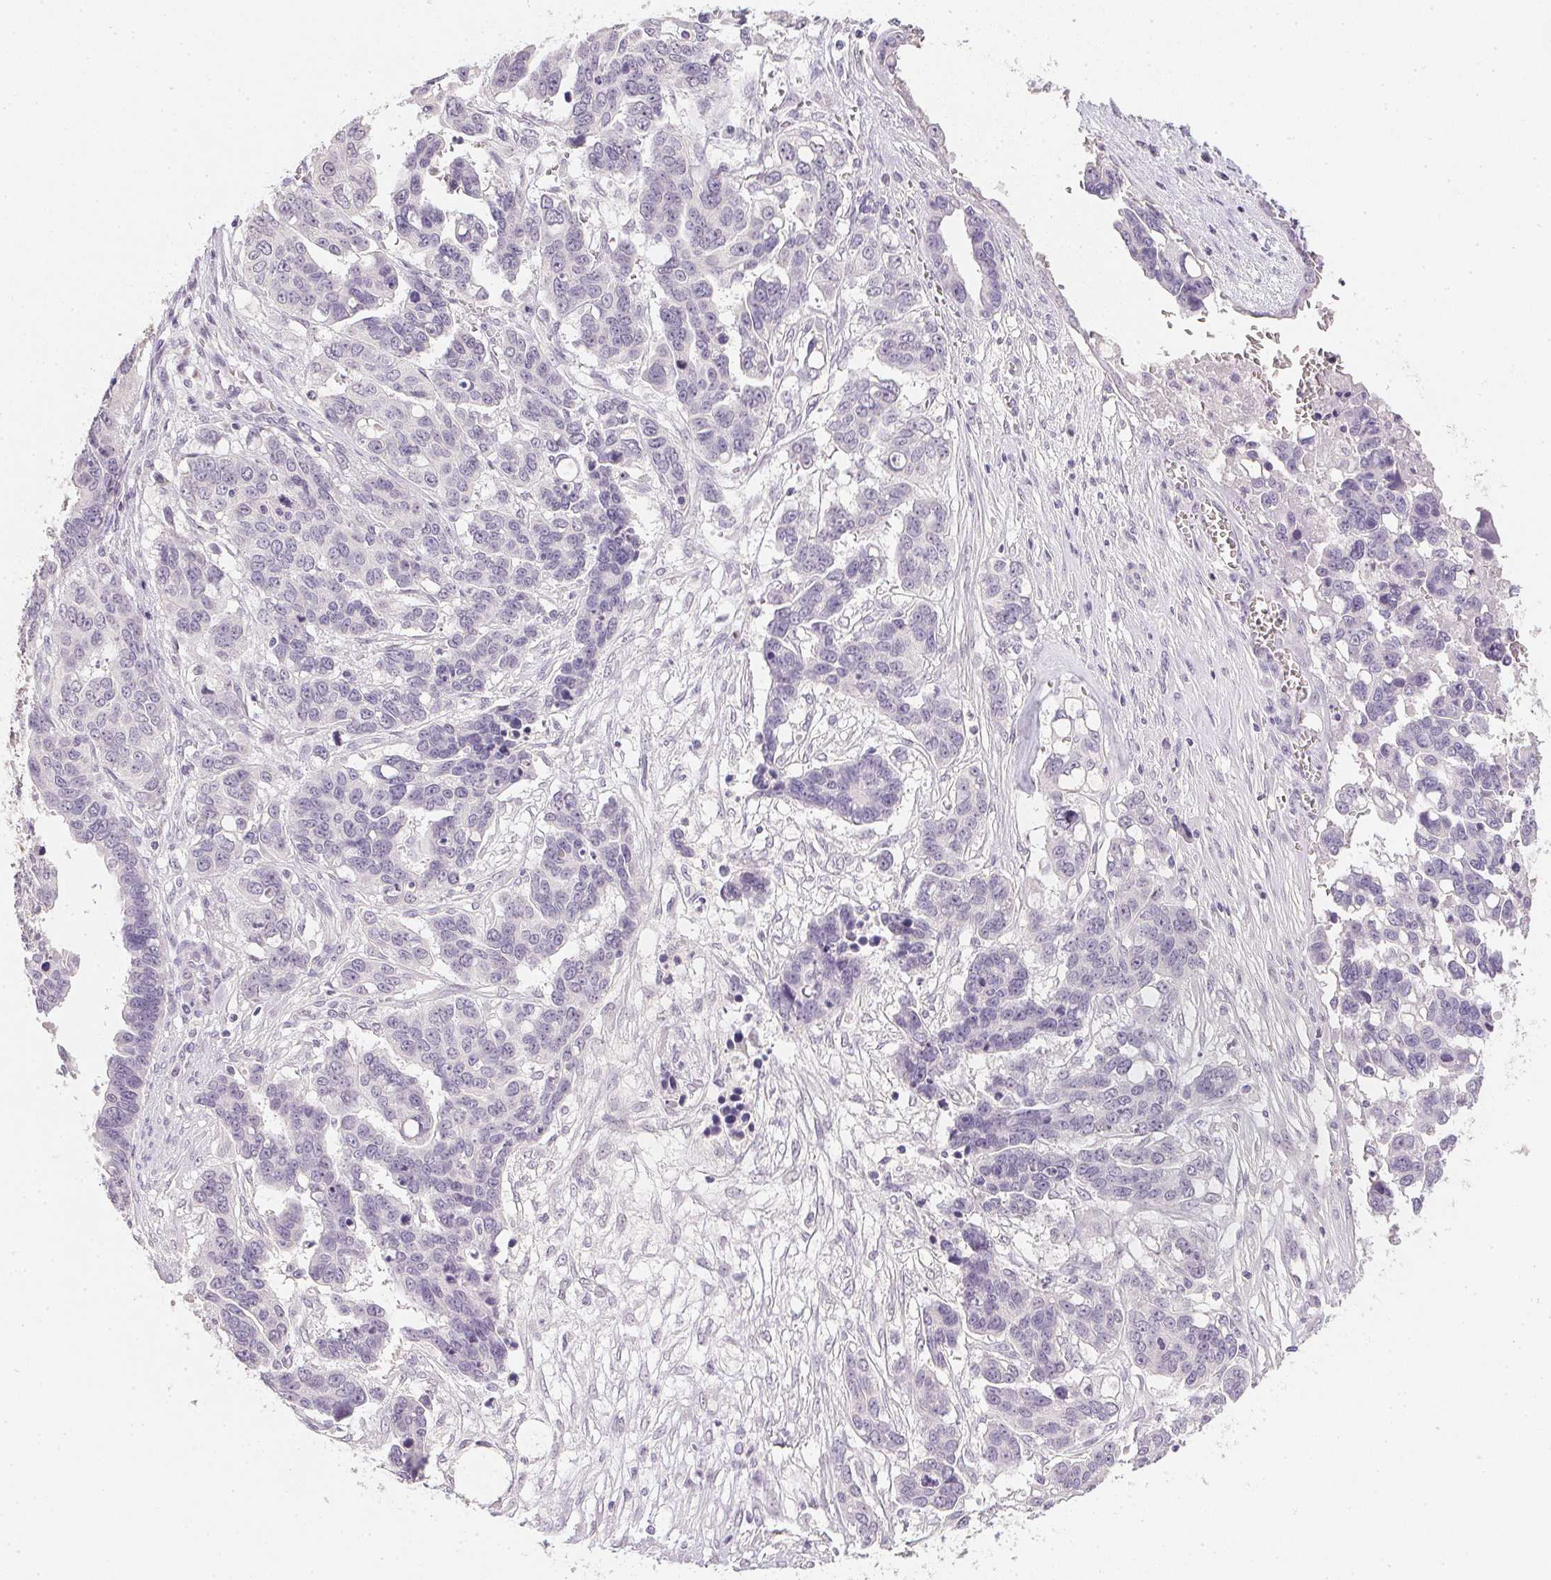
{"staining": {"intensity": "negative", "quantity": "none", "location": "none"}, "tissue": "ovarian cancer", "cell_type": "Tumor cells", "image_type": "cancer", "snomed": [{"axis": "morphology", "description": "Carcinoma, endometroid"}, {"axis": "topography", "description": "Ovary"}], "caption": "Immunohistochemical staining of human ovarian cancer reveals no significant staining in tumor cells. (IHC, brightfield microscopy, high magnification).", "gene": "PPY", "patient": {"sex": "female", "age": 78}}